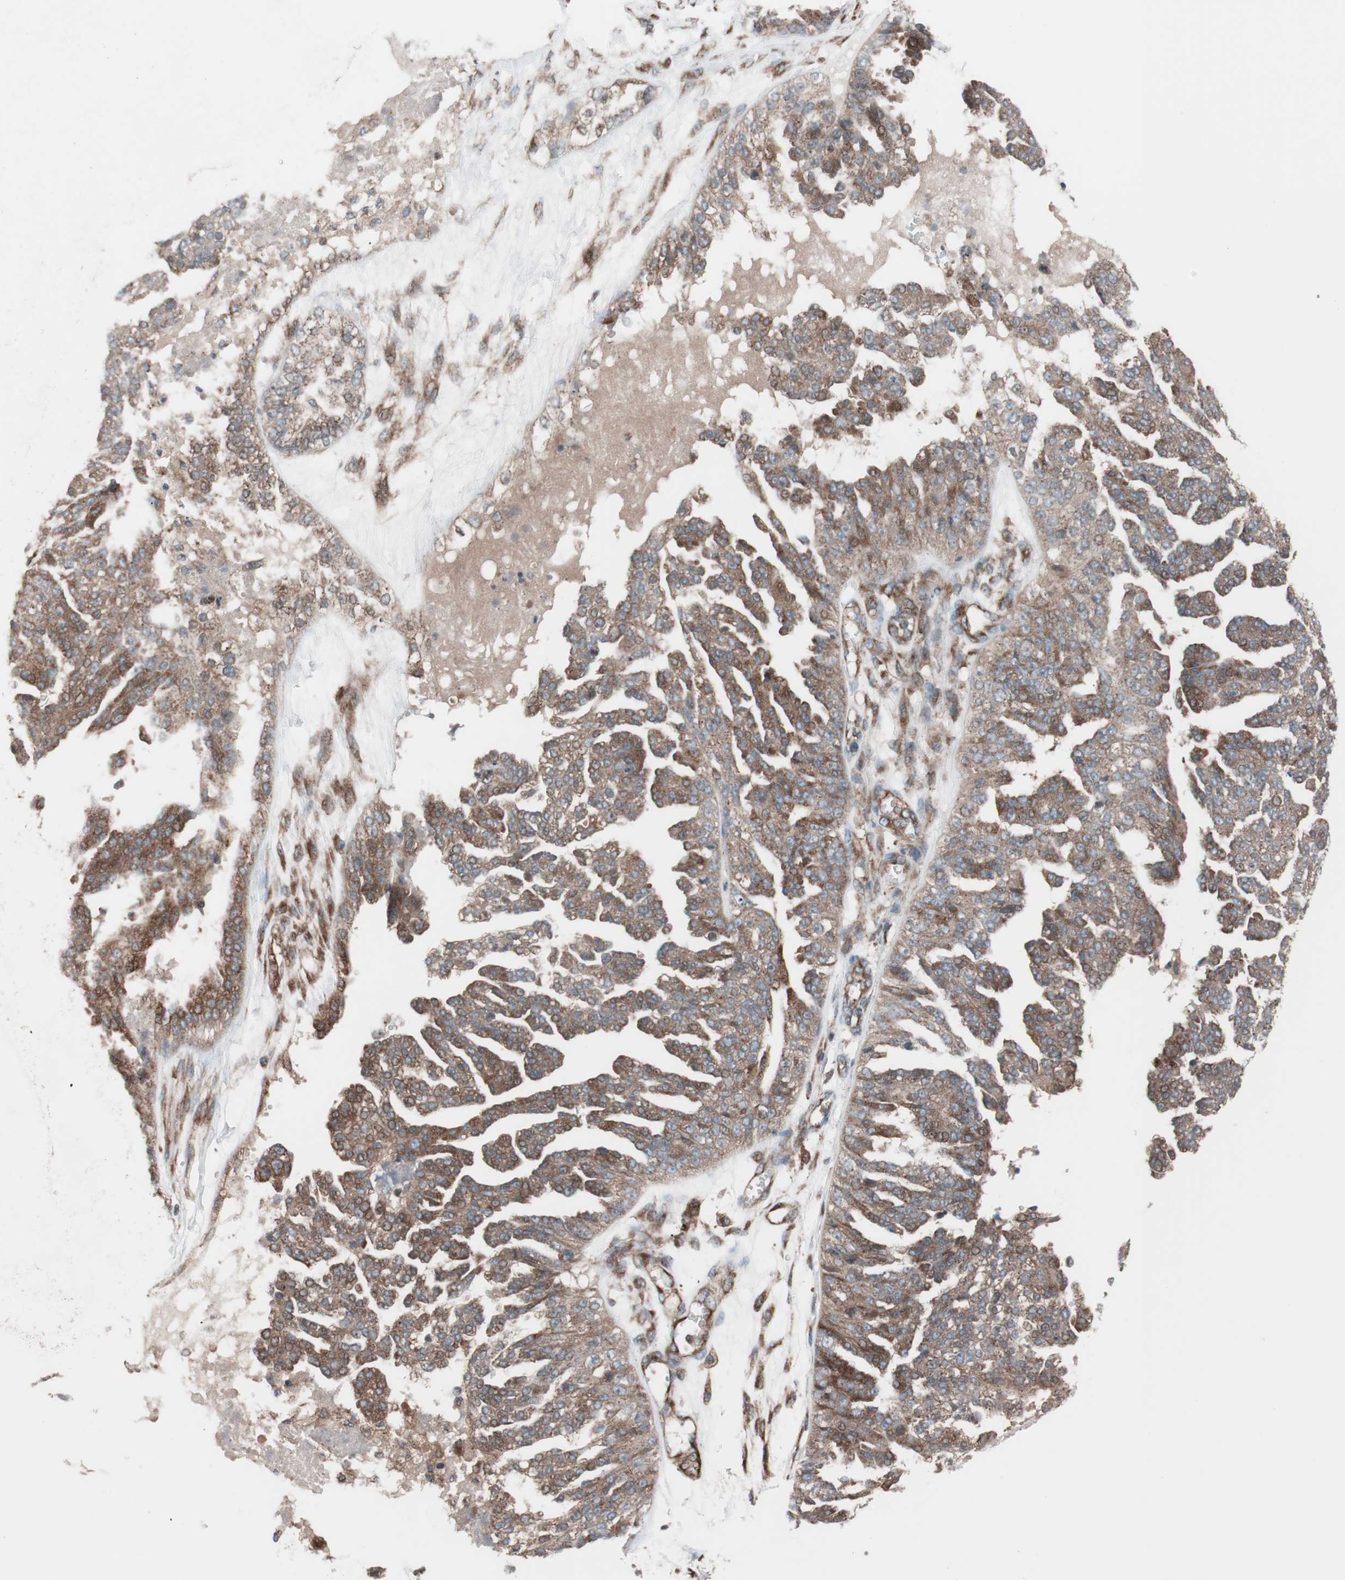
{"staining": {"intensity": "moderate", "quantity": ">75%", "location": "cytoplasmic/membranous"}, "tissue": "ovarian cancer", "cell_type": "Tumor cells", "image_type": "cancer", "snomed": [{"axis": "morphology", "description": "Carcinoma, NOS"}, {"axis": "topography", "description": "Soft tissue"}, {"axis": "topography", "description": "Ovary"}], "caption": "Protein expression analysis of ovarian carcinoma demonstrates moderate cytoplasmic/membranous expression in about >75% of tumor cells.", "gene": "SEC31A", "patient": {"sex": "female", "age": 54}}